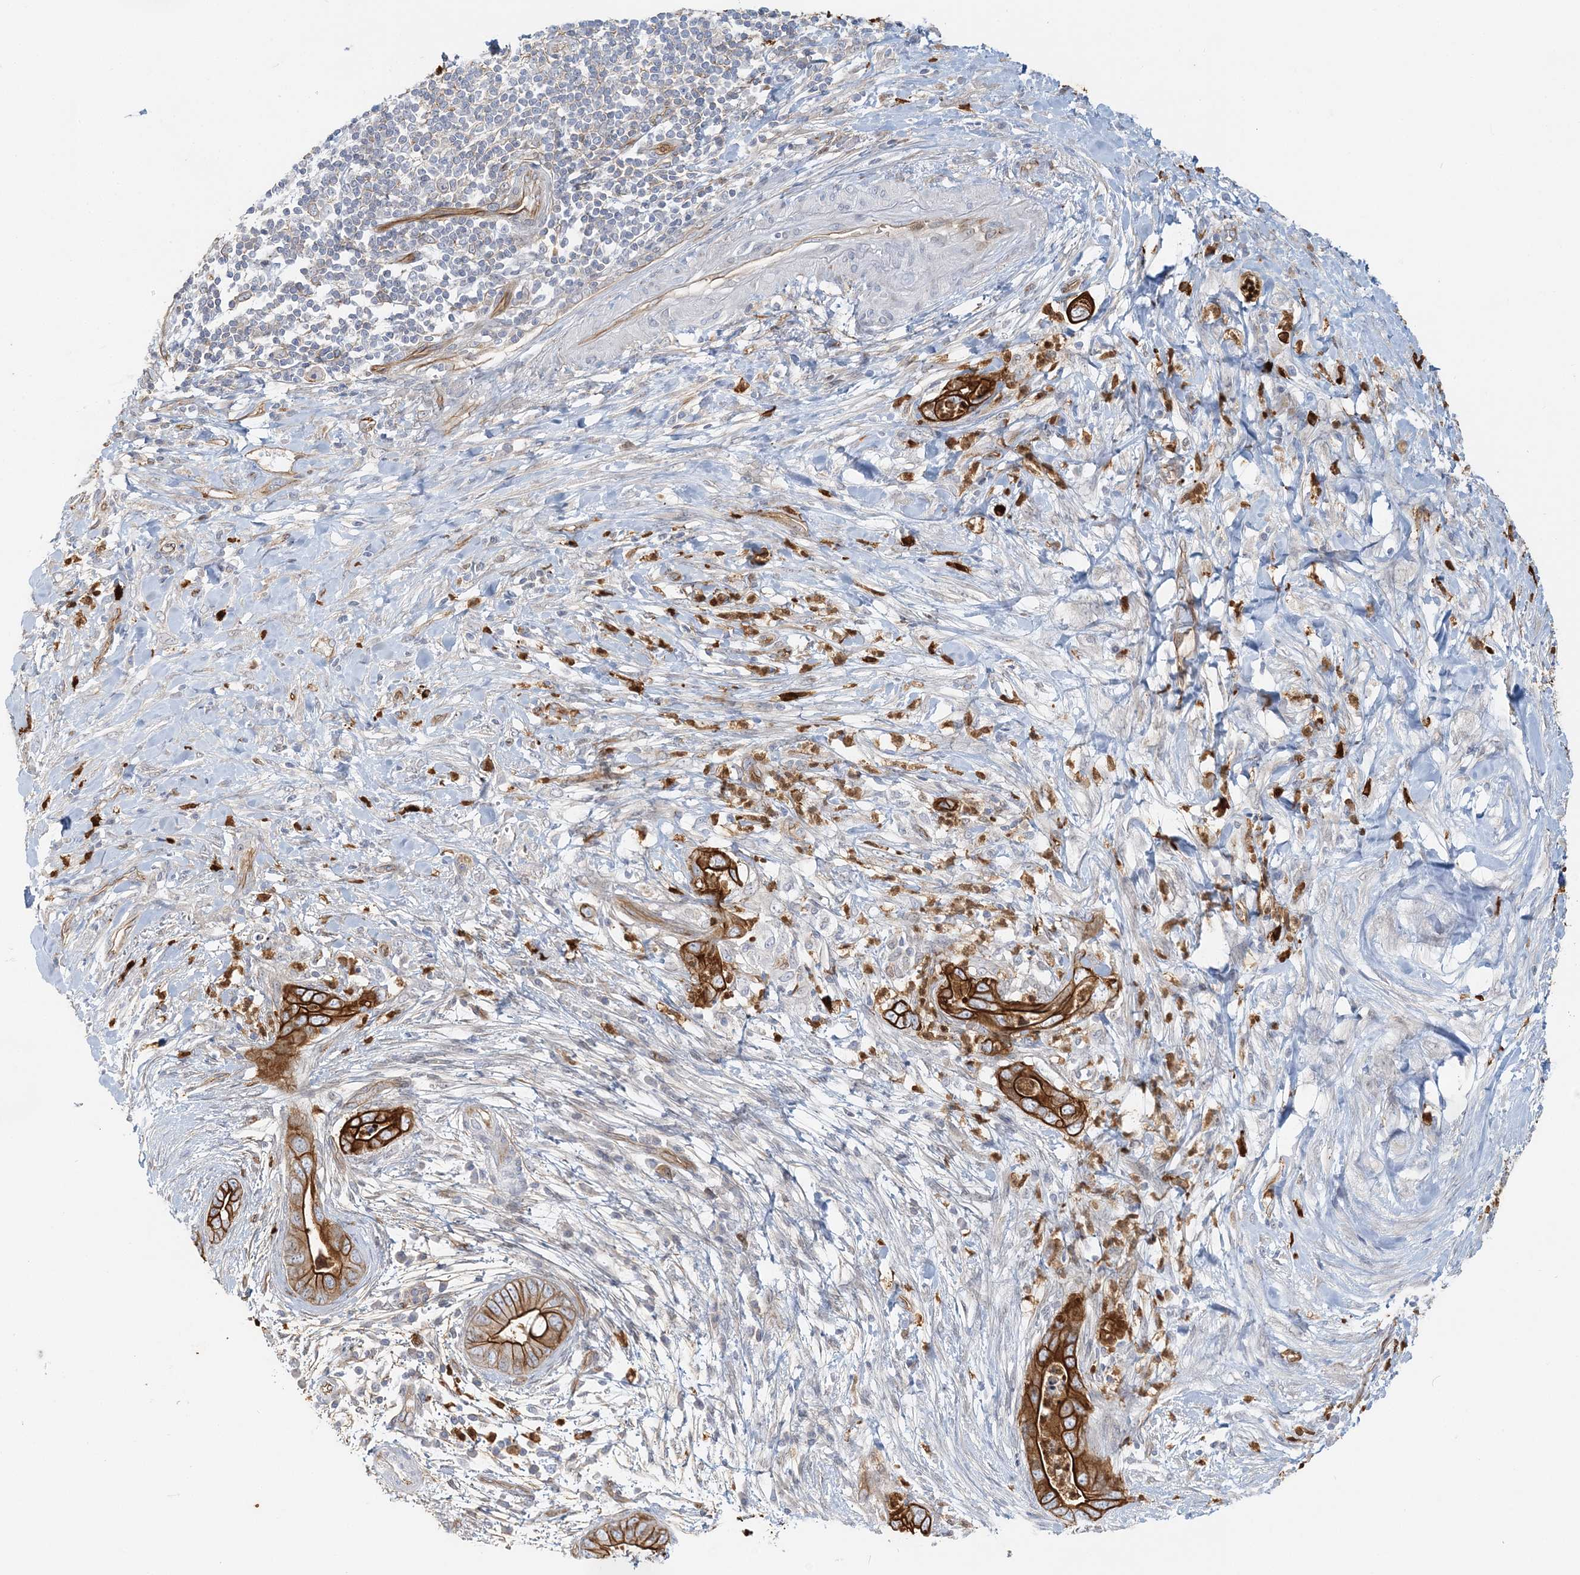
{"staining": {"intensity": "strong", "quantity": ">75%", "location": "cytoplasmic/membranous"}, "tissue": "pancreatic cancer", "cell_type": "Tumor cells", "image_type": "cancer", "snomed": [{"axis": "morphology", "description": "Adenocarcinoma, NOS"}, {"axis": "topography", "description": "Pancreas"}], "caption": "There is high levels of strong cytoplasmic/membranous positivity in tumor cells of adenocarcinoma (pancreatic), as demonstrated by immunohistochemical staining (brown color).", "gene": "DNAH1", "patient": {"sex": "male", "age": 75}}